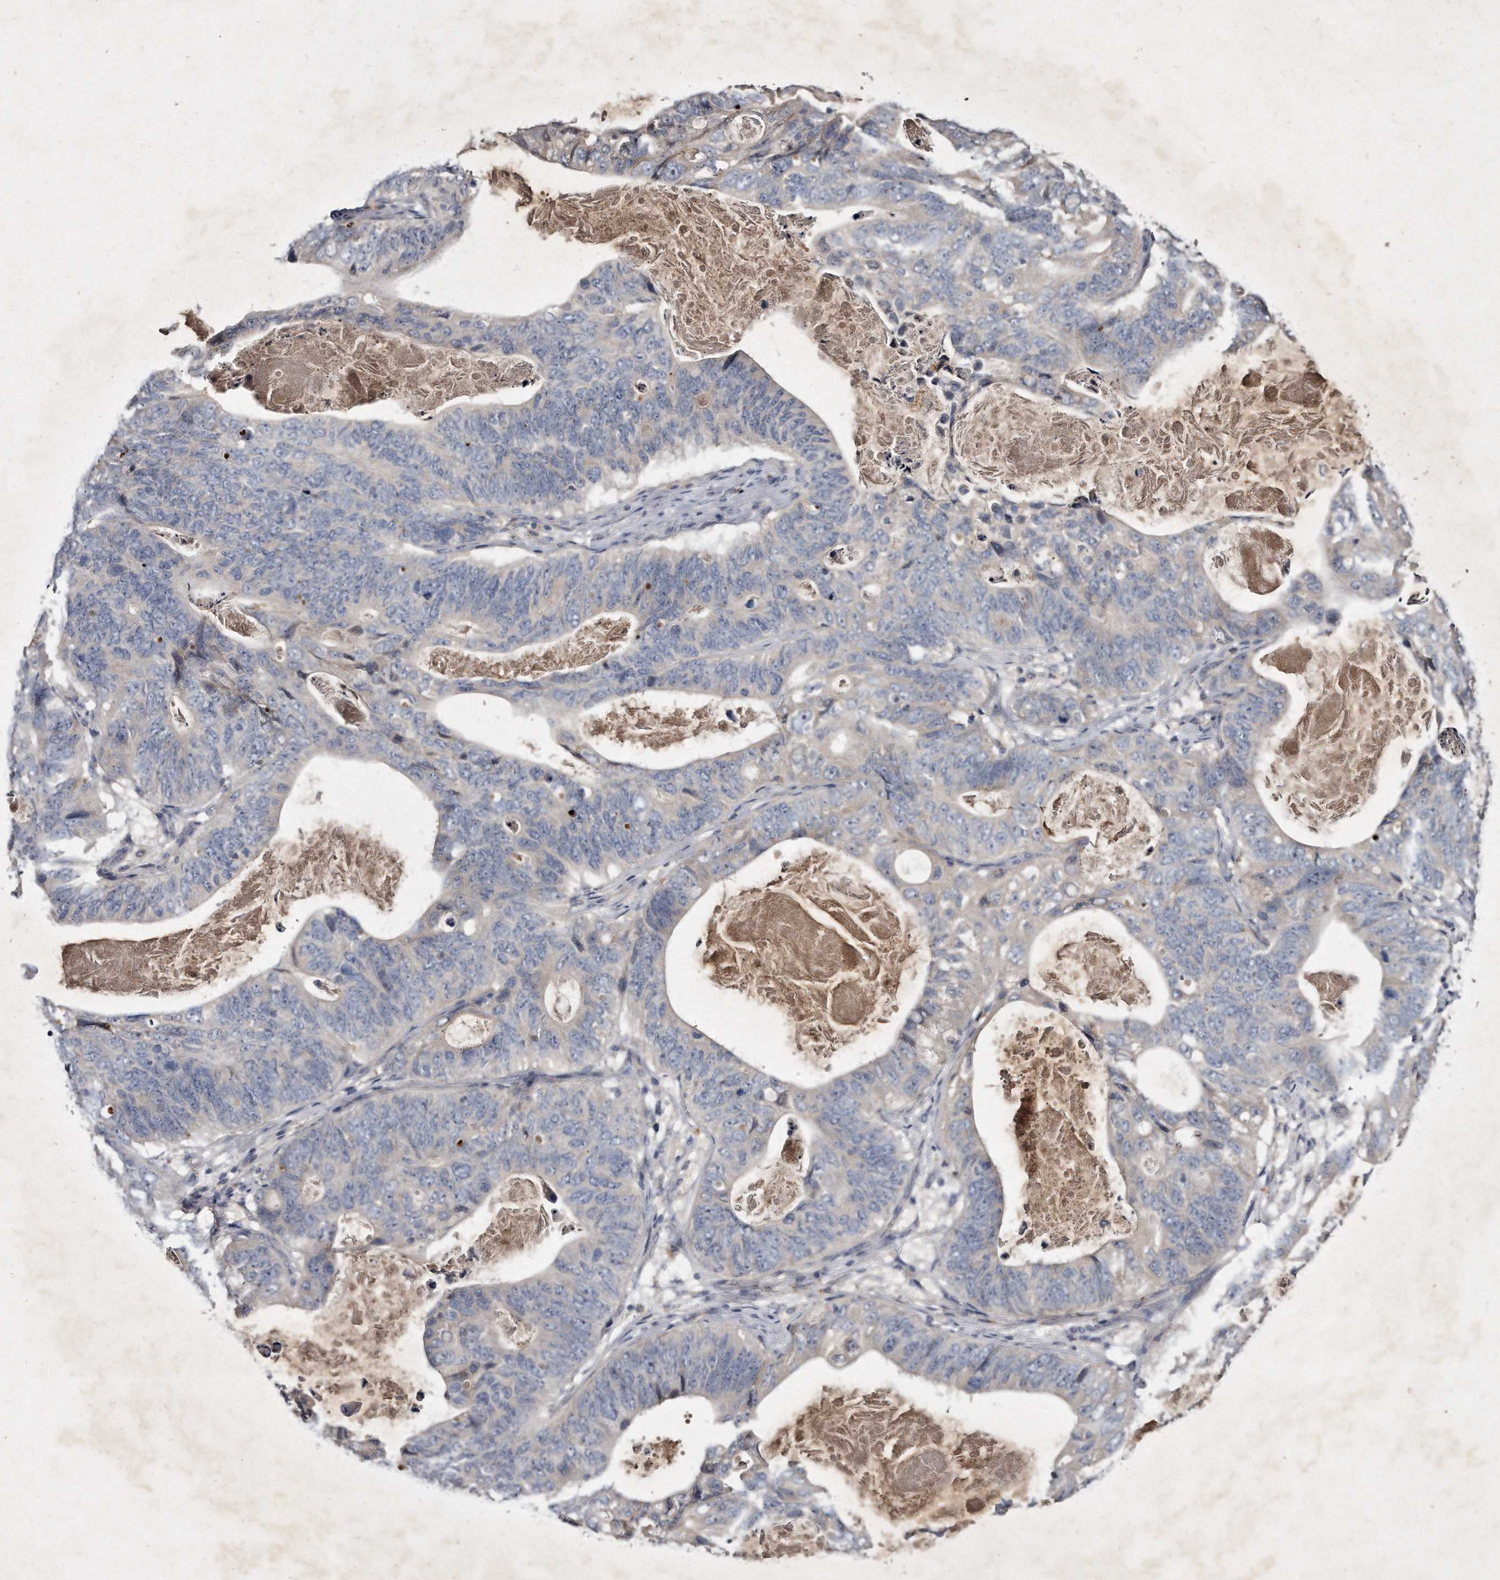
{"staining": {"intensity": "negative", "quantity": "none", "location": "none"}, "tissue": "stomach cancer", "cell_type": "Tumor cells", "image_type": "cancer", "snomed": [{"axis": "morphology", "description": "Normal tissue, NOS"}, {"axis": "morphology", "description": "Adenocarcinoma, NOS"}, {"axis": "topography", "description": "Stomach"}], "caption": "Tumor cells show no significant protein expression in stomach adenocarcinoma.", "gene": "KLHDC3", "patient": {"sex": "female", "age": 89}}